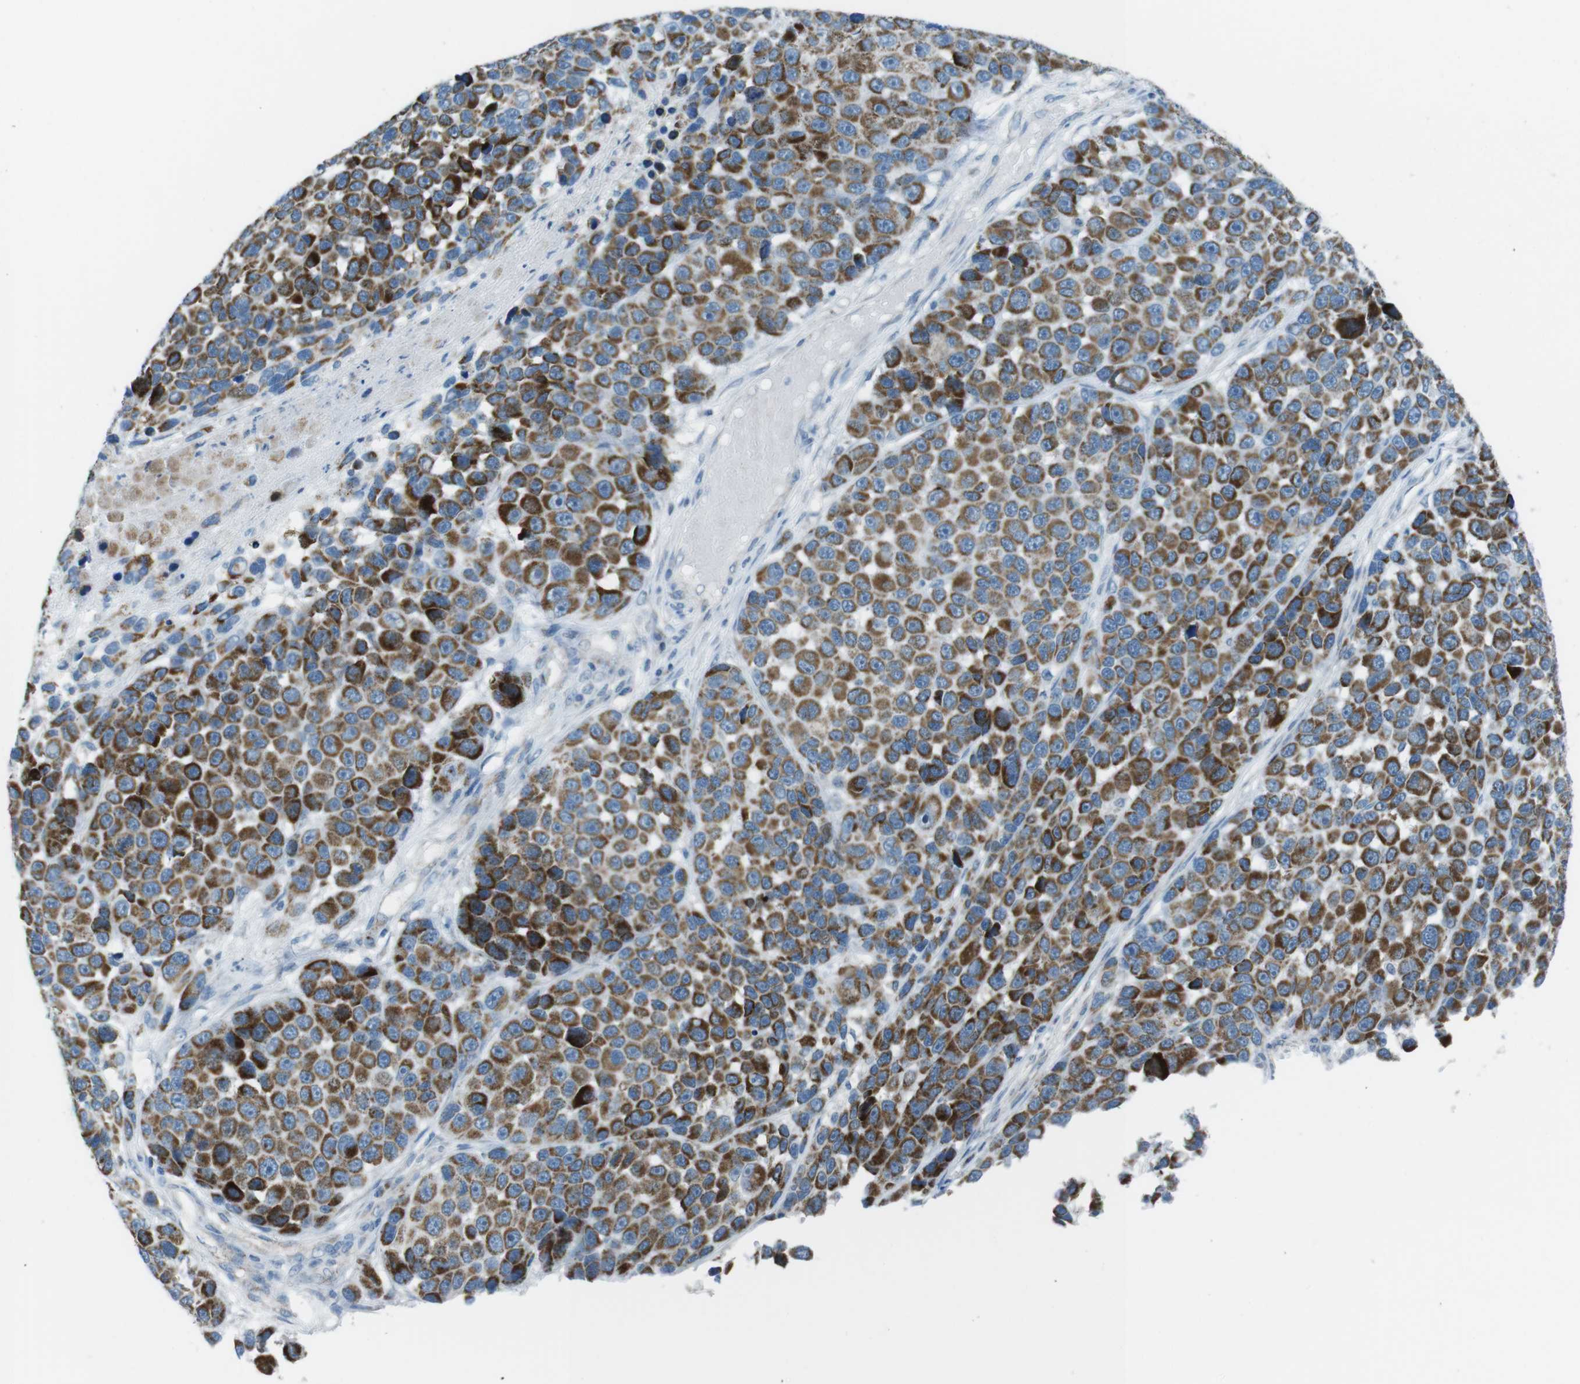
{"staining": {"intensity": "strong", "quantity": ">75%", "location": "cytoplasmic/membranous"}, "tissue": "melanoma", "cell_type": "Tumor cells", "image_type": "cancer", "snomed": [{"axis": "morphology", "description": "Malignant melanoma, NOS"}, {"axis": "topography", "description": "Skin"}], "caption": "Malignant melanoma tissue exhibits strong cytoplasmic/membranous expression in about >75% of tumor cells", "gene": "DNAJA3", "patient": {"sex": "male", "age": 53}}